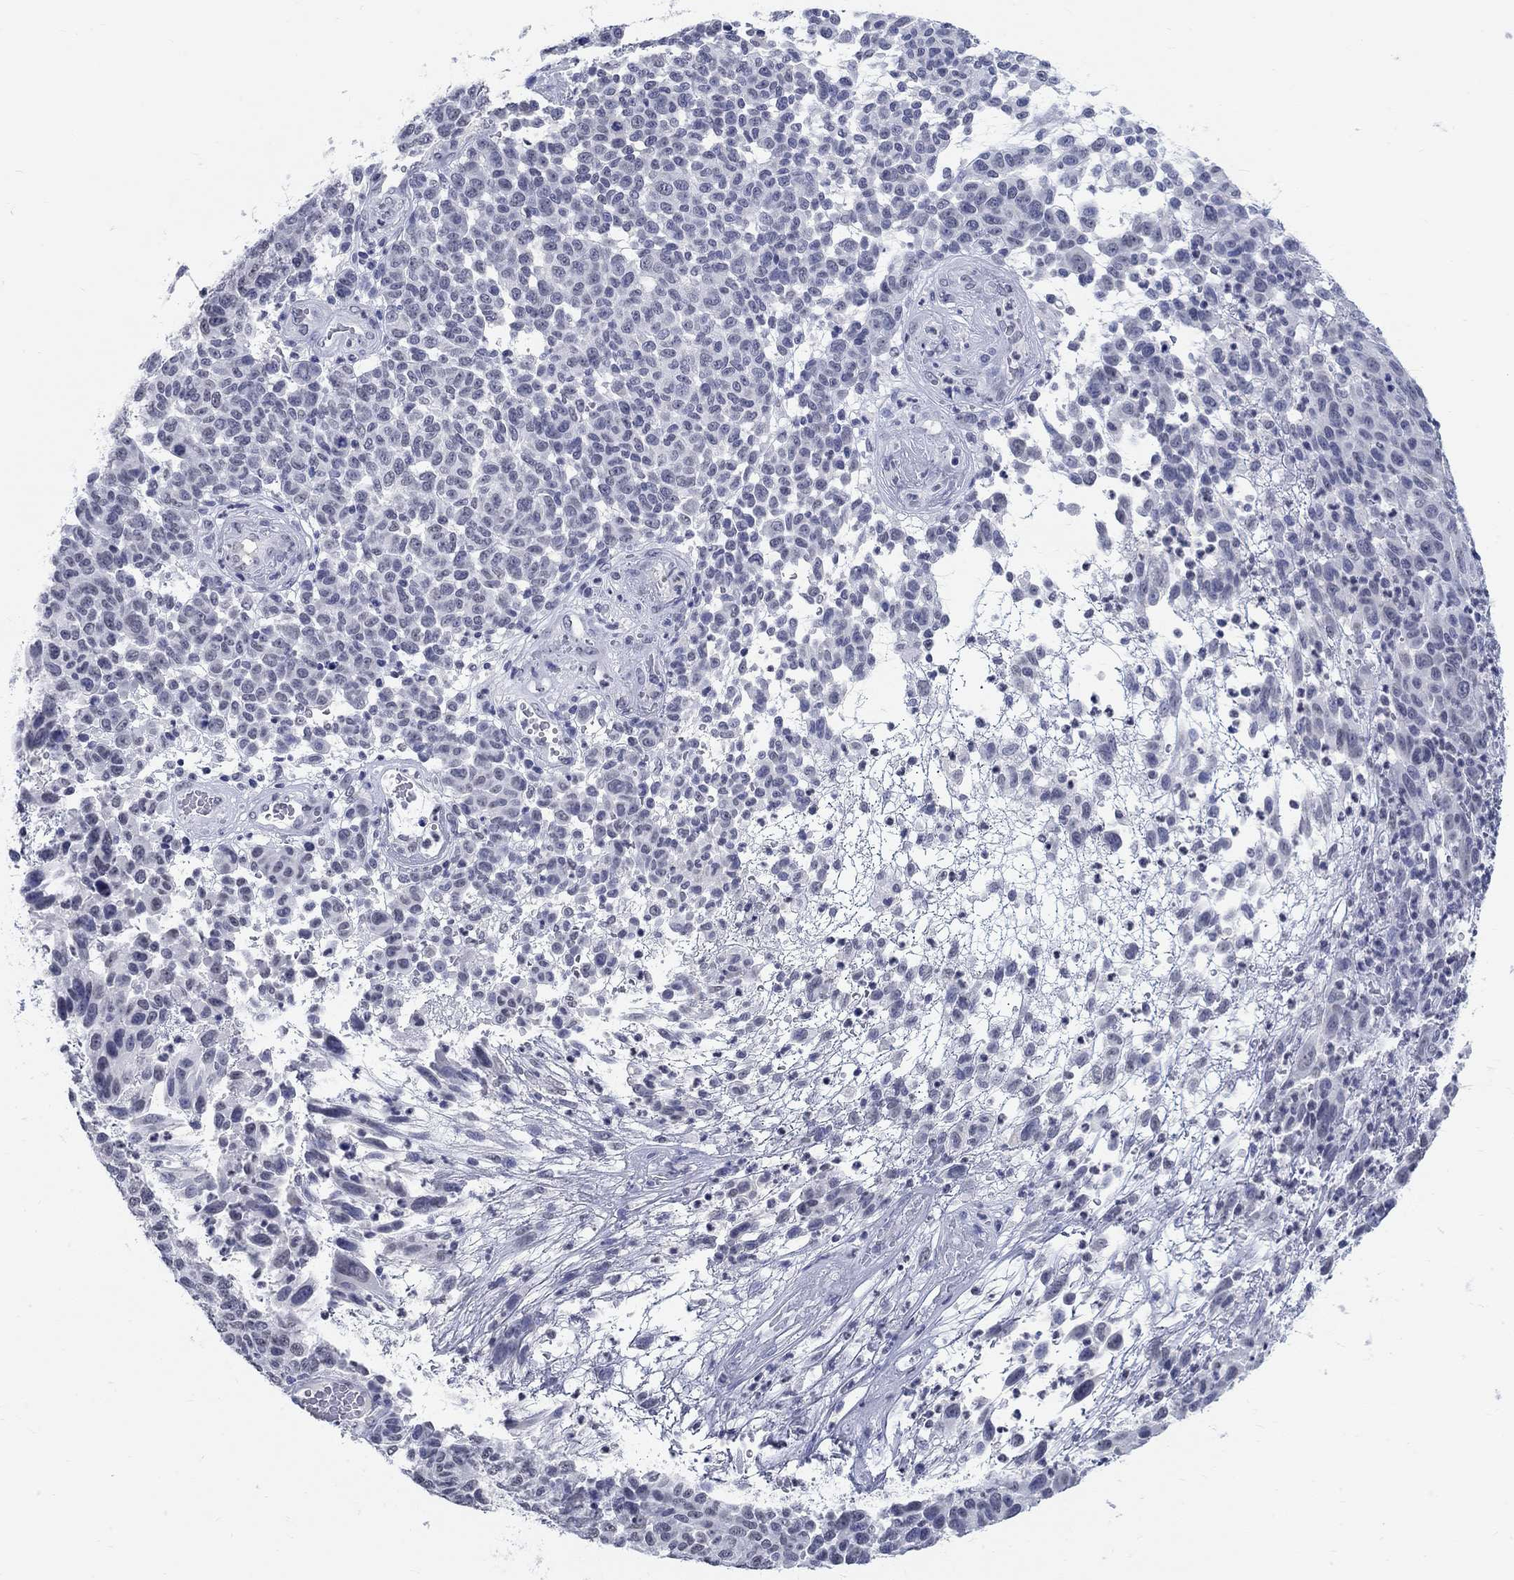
{"staining": {"intensity": "negative", "quantity": "none", "location": "none"}, "tissue": "melanoma", "cell_type": "Tumor cells", "image_type": "cancer", "snomed": [{"axis": "morphology", "description": "Malignant melanoma, NOS"}, {"axis": "topography", "description": "Skin"}], "caption": "DAB (3,3'-diaminobenzidine) immunohistochemical staining of human melanoma shows no significant expression in tumor cells. (DAB immunohistochemistry, high magnification).", "gene": "ANKS1B", "patient": {"sex": "male", "age": 59}}